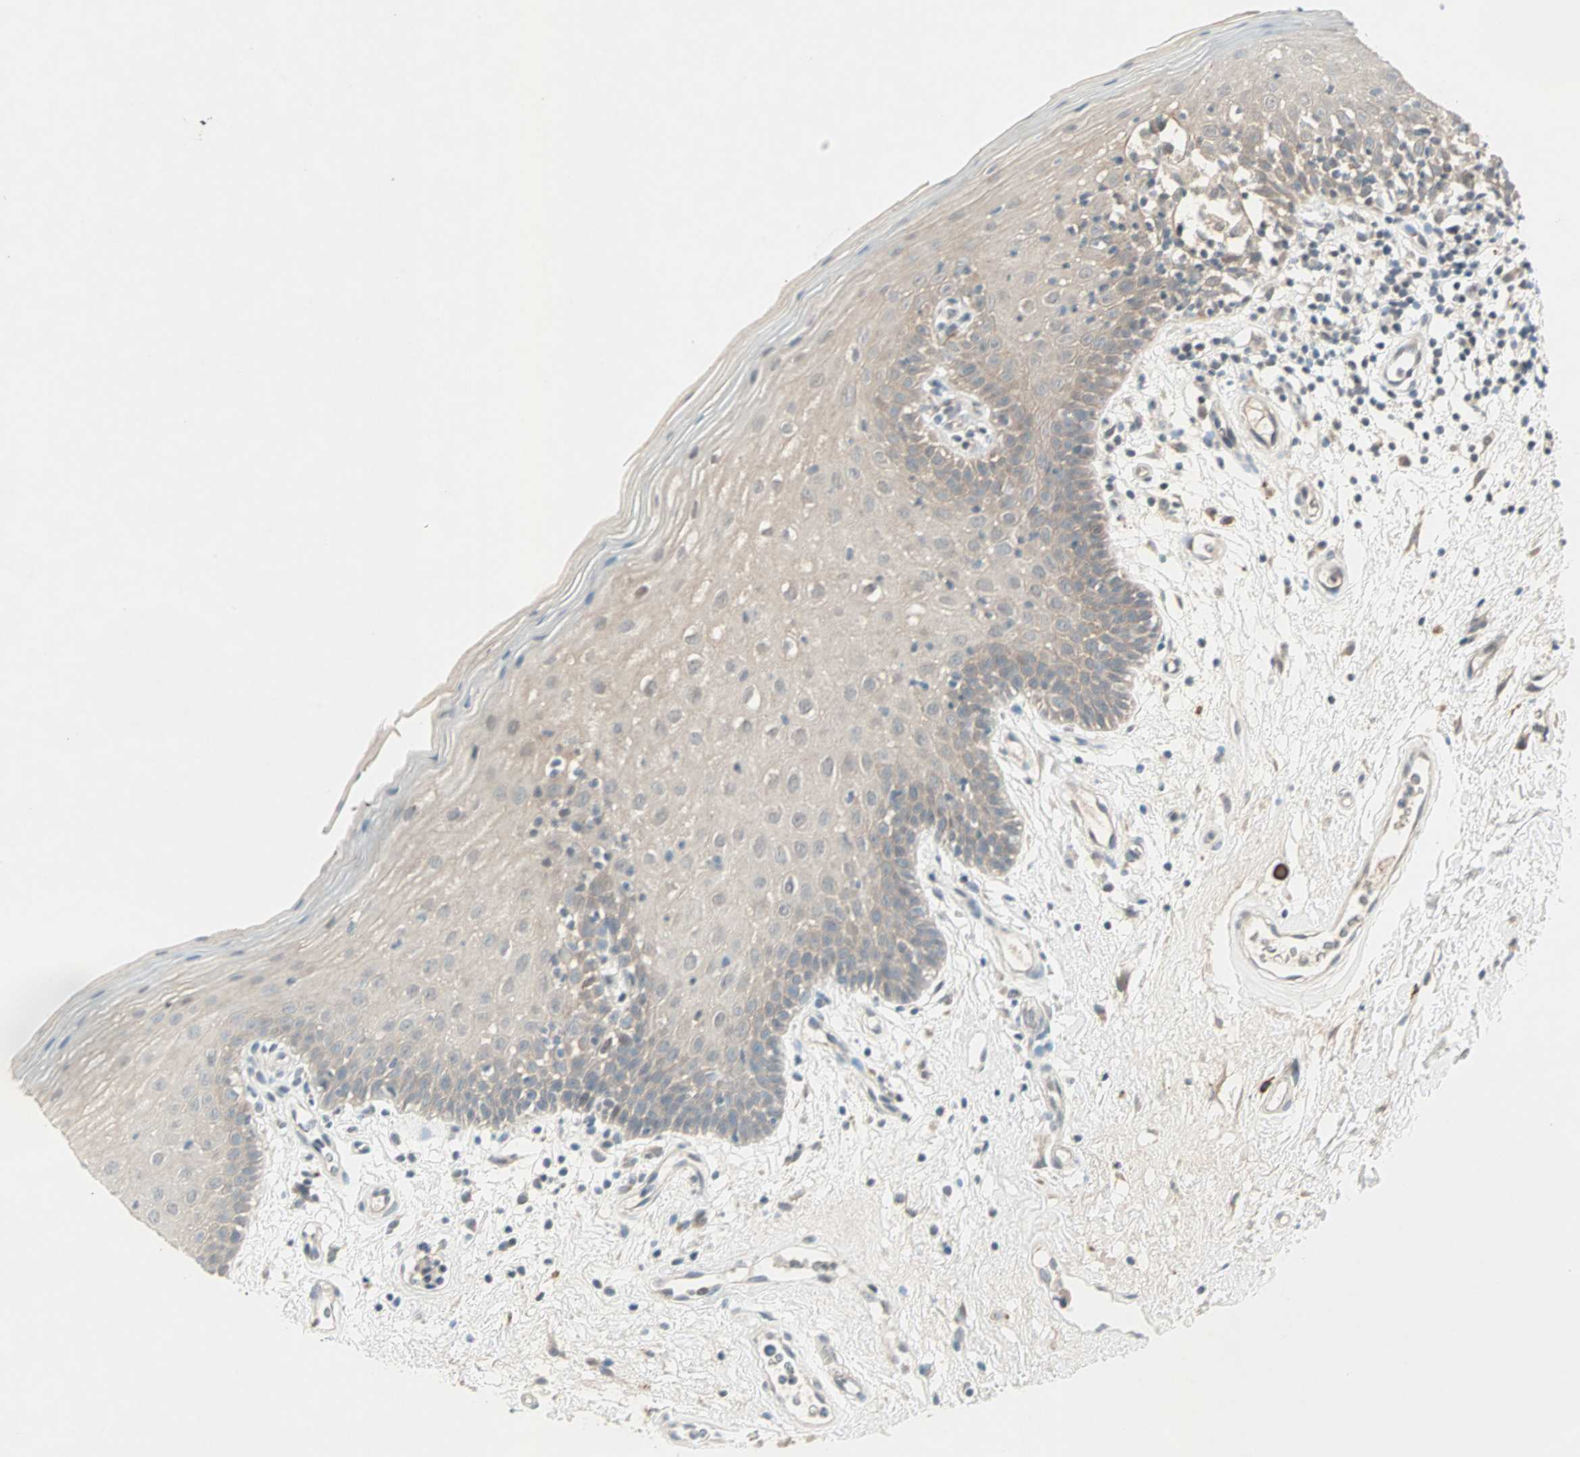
{"staining": {"intensity": "weak", "quantity": ">75%", "location": "cytoplasmic/membranous"}, "tissue": "oral mucosa", "cell_type": "Squamous epithelial cells", "image_type": "normal", "snomed": [{"axis": "morphology", "description": "Normal tissue, NOS"}, {"axis": "morphology", "description": "Squamous cell carcinoma, NOS"}, {"axis": "topography", "description": "Skeletal muscle"}, {"axis": "topography", "description": "Oral tissue"}, {"axis": "topography", "description": "Head-Neck"}], "caption": "Normal oral mucosa was stained to show a protein in brown. There is low levels of weak cytoplasmic/membranous positivity in about >75% of squamous epithelial cells. (DAB (3,3'-diaminobenzidine) IHC, brown staining for protein, blue staining for nuclei).", "gene": "RTL6", "patient": {"sex": "male", "age": 71}}